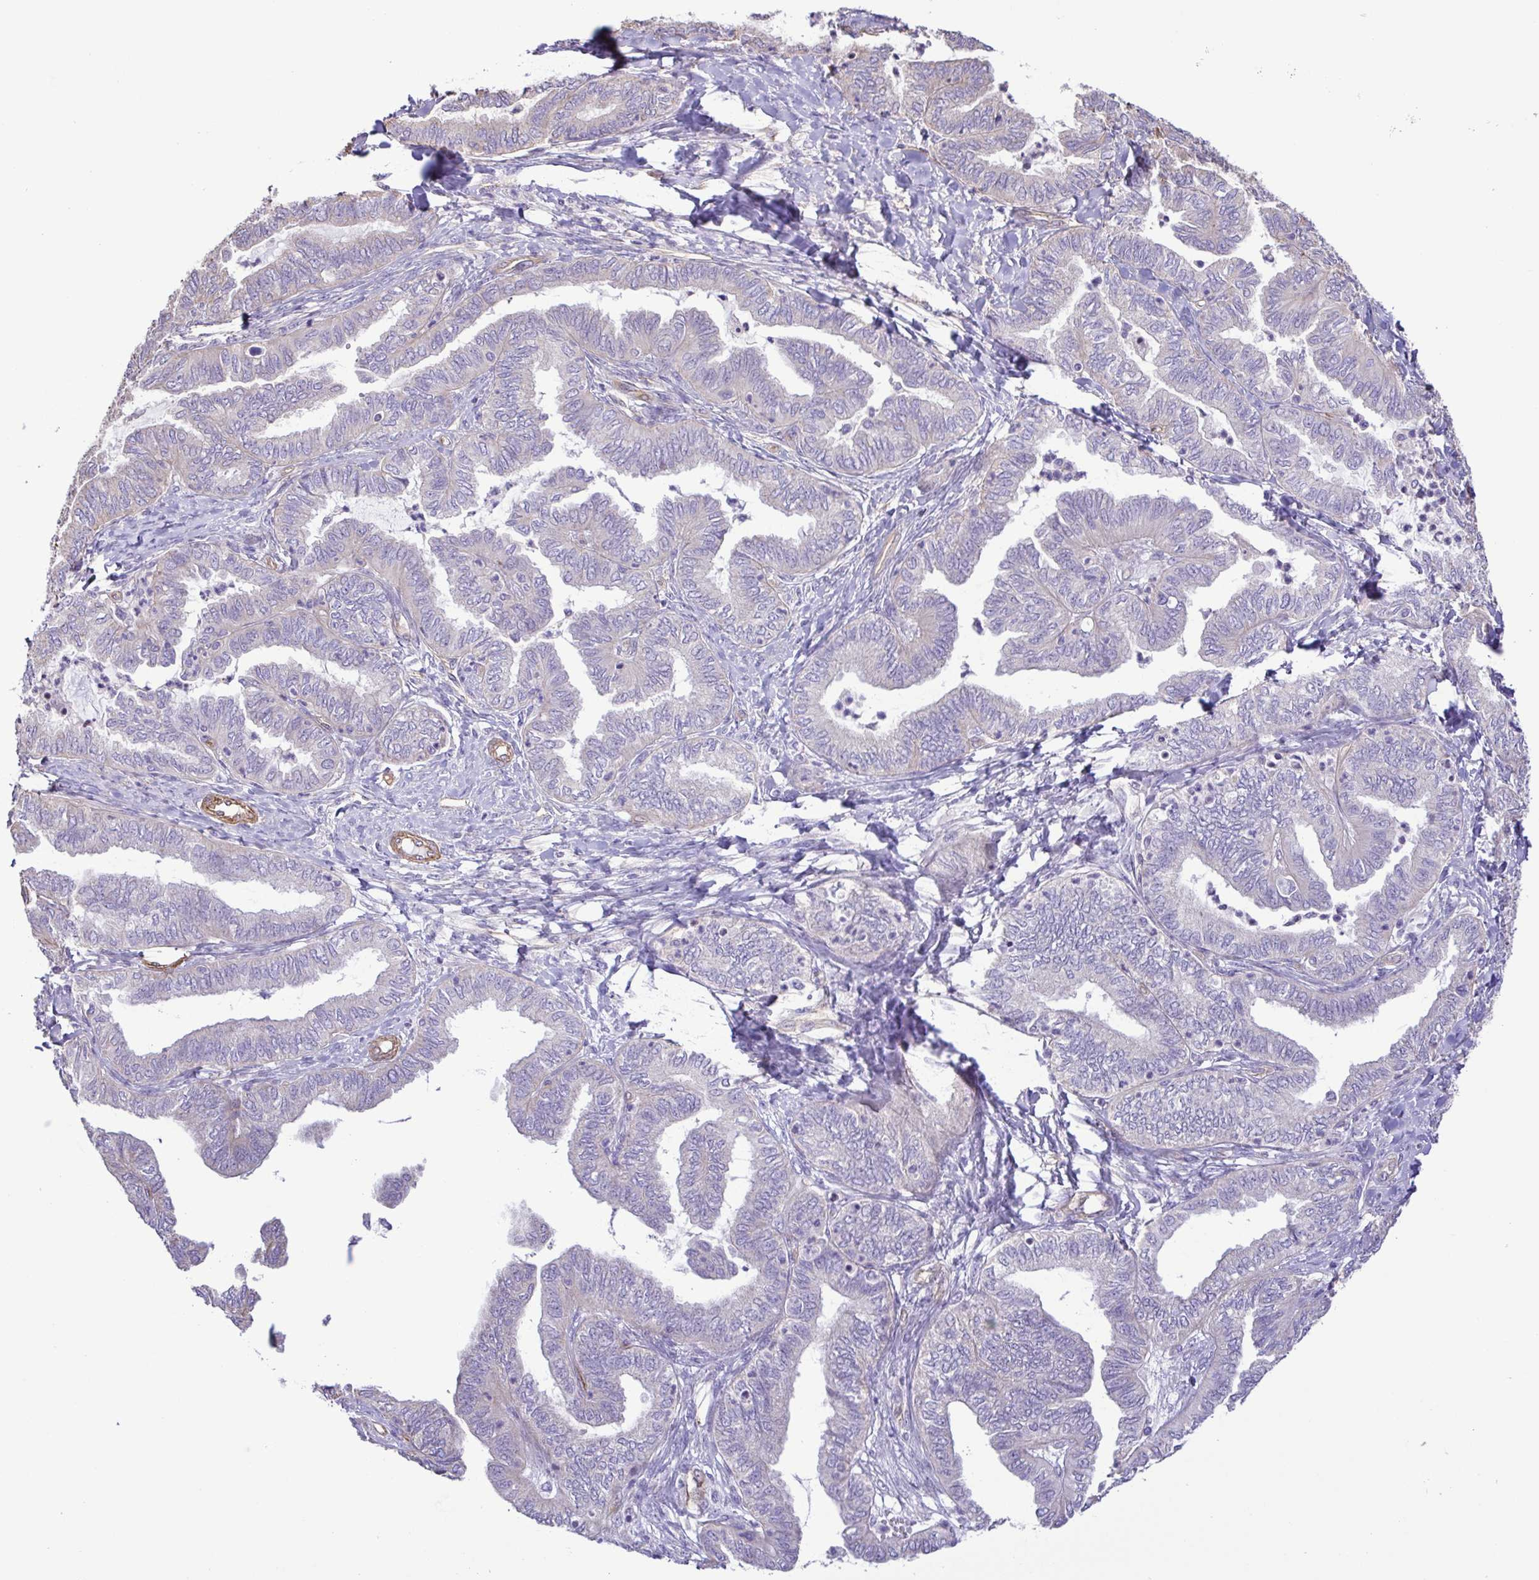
{"staining": {"intensity": "negative", "quantity": "none", "location": "none"}, "tissue": "ovarian cancer", "cell_type": "Tumor cells", "image_type": "cancer", "snomed": [{"axis": "morphology", "description": "Carcinoma, endometroid"}, {"axis": "topography", "description": "Ovary"}], "caption": "There is no significant positivity in tumor cells of ovarian endometroid carcinoma.", "gene": "FLT1", "patient": {"sex": "female", "age": 70}}